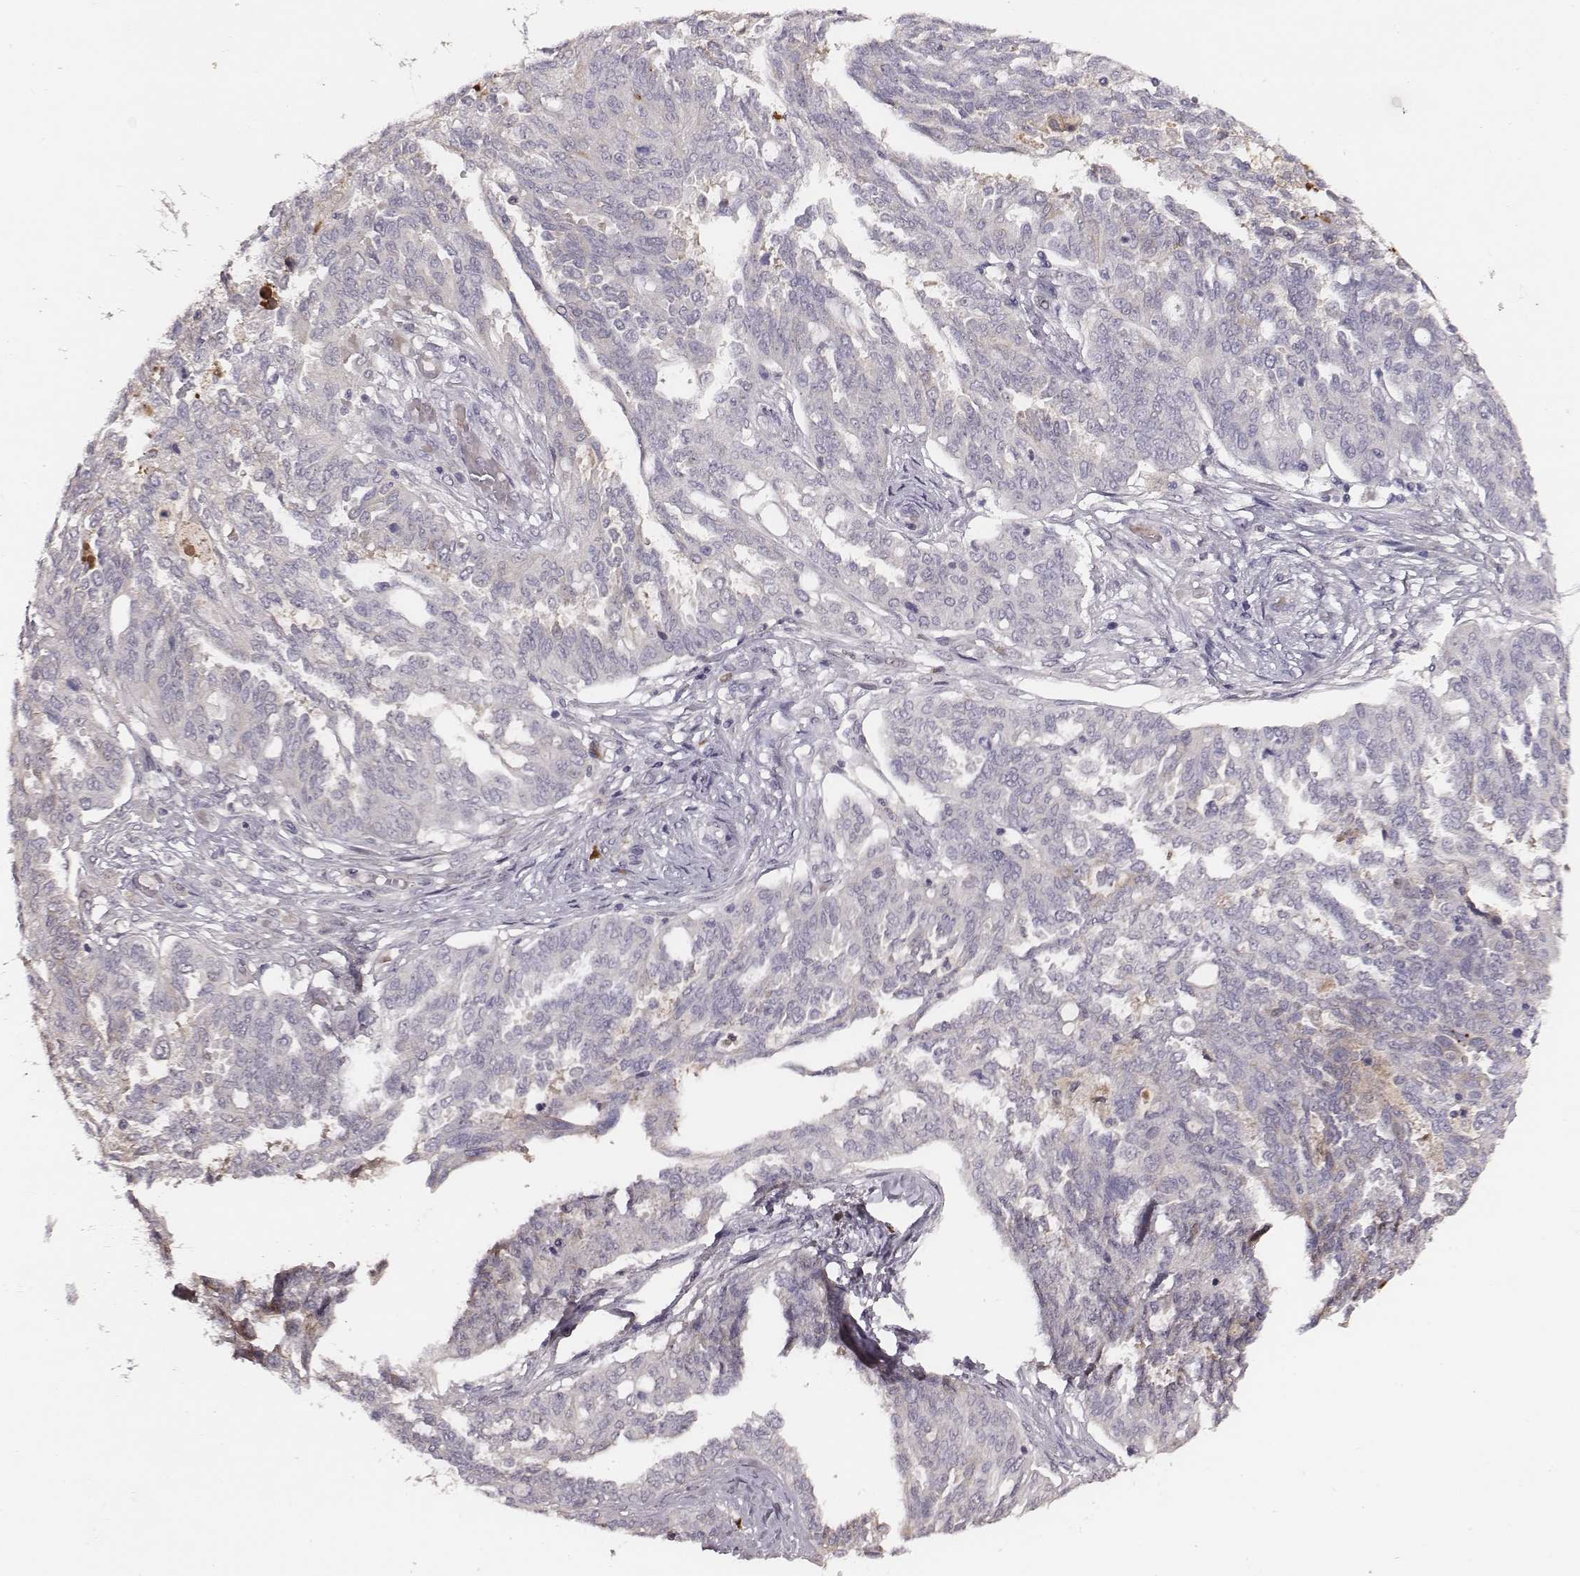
{"staining": {"intensity": "negative", "quantity": "none", "location": "none"}, "tissue": "ovarian cancer", "cell_type": "Tumor cells", "image_type": "cancer", "snomed": [{"axis": "morphology", "description": "Cystadenocarcinoma, serous, NOS"}, {"axis": "topography", "description": "Ovary"}], "caption": "Immunohistochemistry (IHC) of ovarian serous cystadenocarcinoma shows no staining in tumor cells.", "gene": "SLC22A6", "patient": {"sex": "female", "age": 67}}